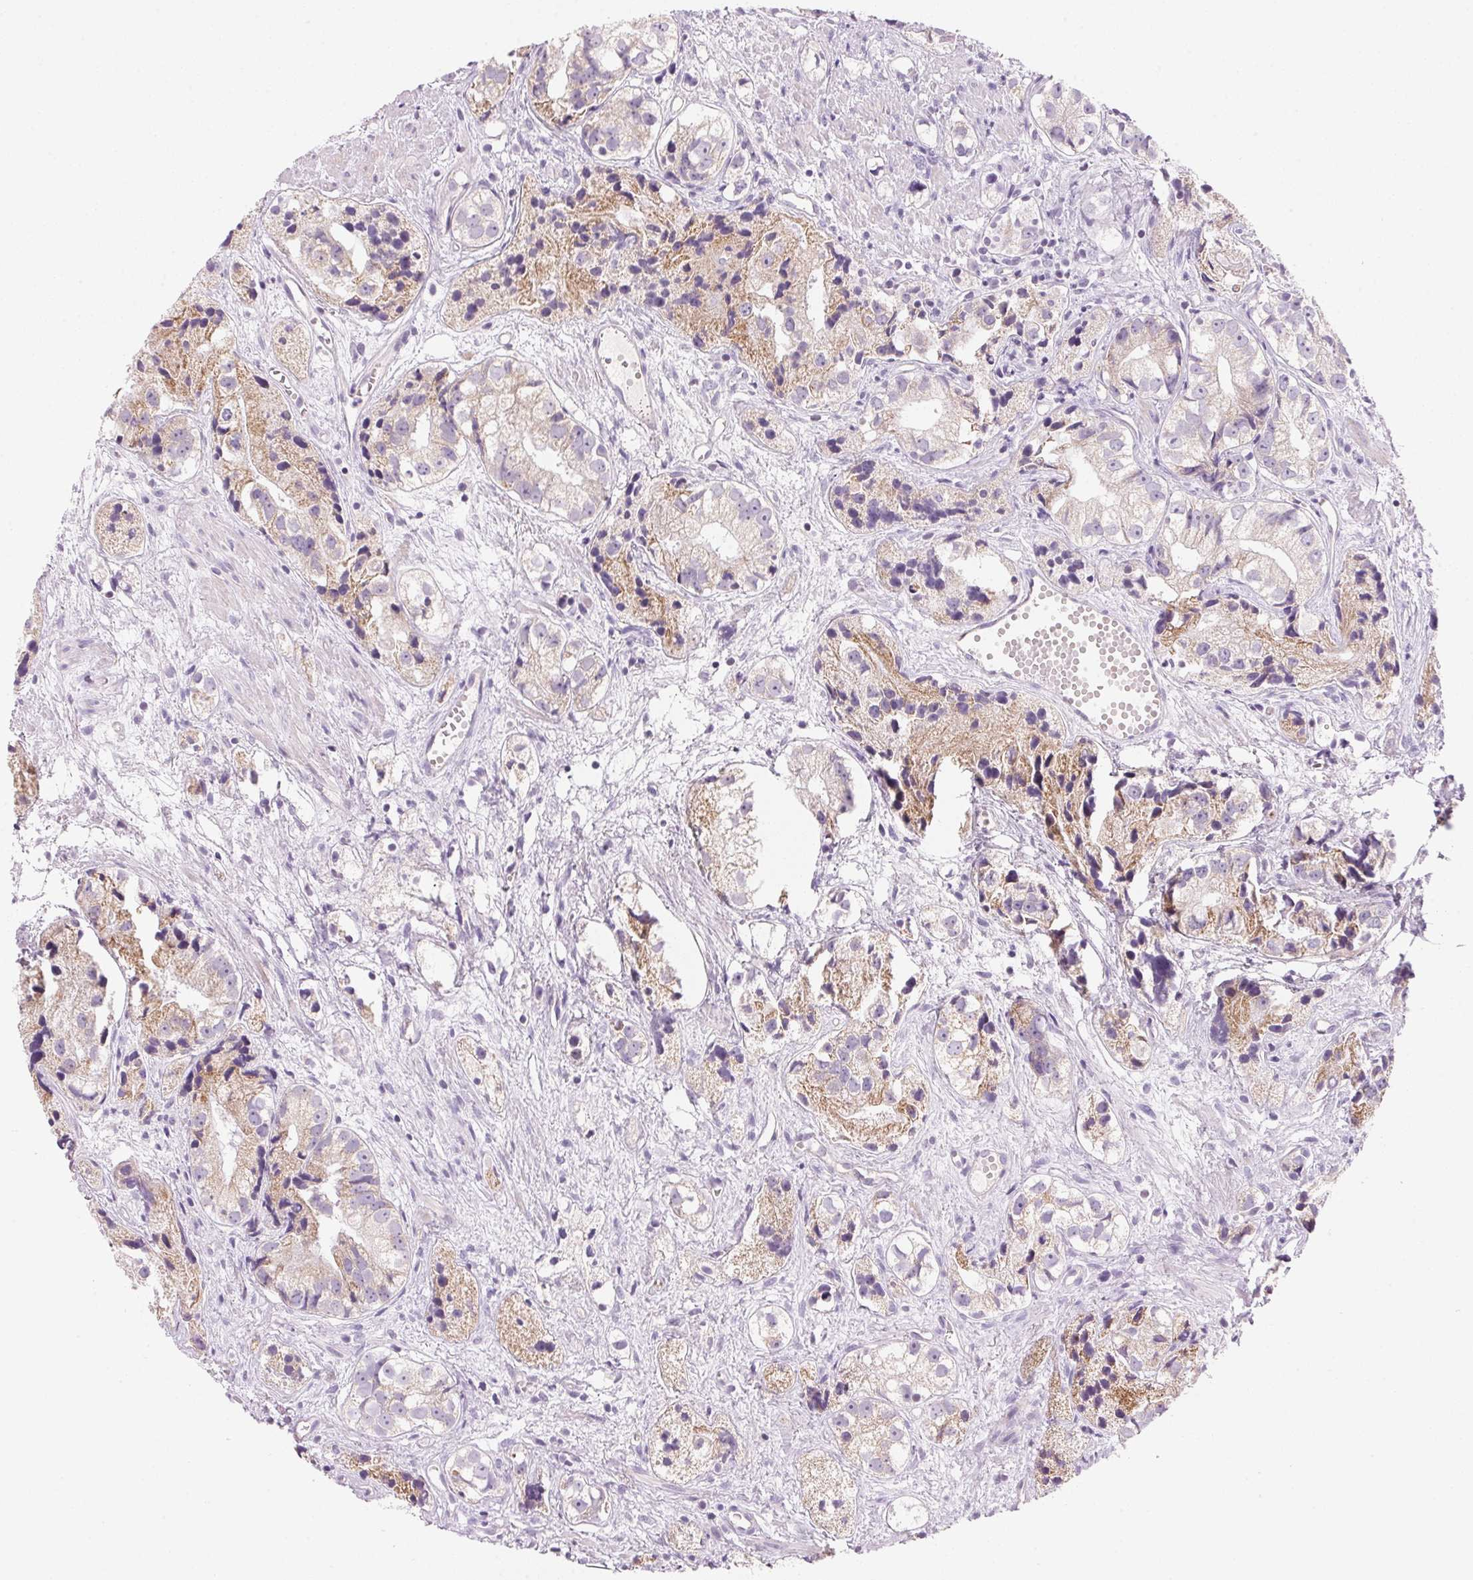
{"staining": {"intensity": "weak", "quantity": "25%-75%", "location": "cytoplasmic/membranous"}, "tissue": "prostate cancer", "cell_type": "Tumor cells", "image_type": "cancer", "snomed": [{"axis": "morphology", "description": "Adenocarcinoma, High grade"}, {"axis": "topography", "description": "Prostate"}], "caption": "About 25%-75% of tumor cells in prostate cancer (adenocarcinoma (high-grade)) display weak cytoplasmic/membranous protein positivity as visualized by brown immunohistochemical staining.", "gene": "CYP11B1", "patient": {"sex": "male", "age": 68}}